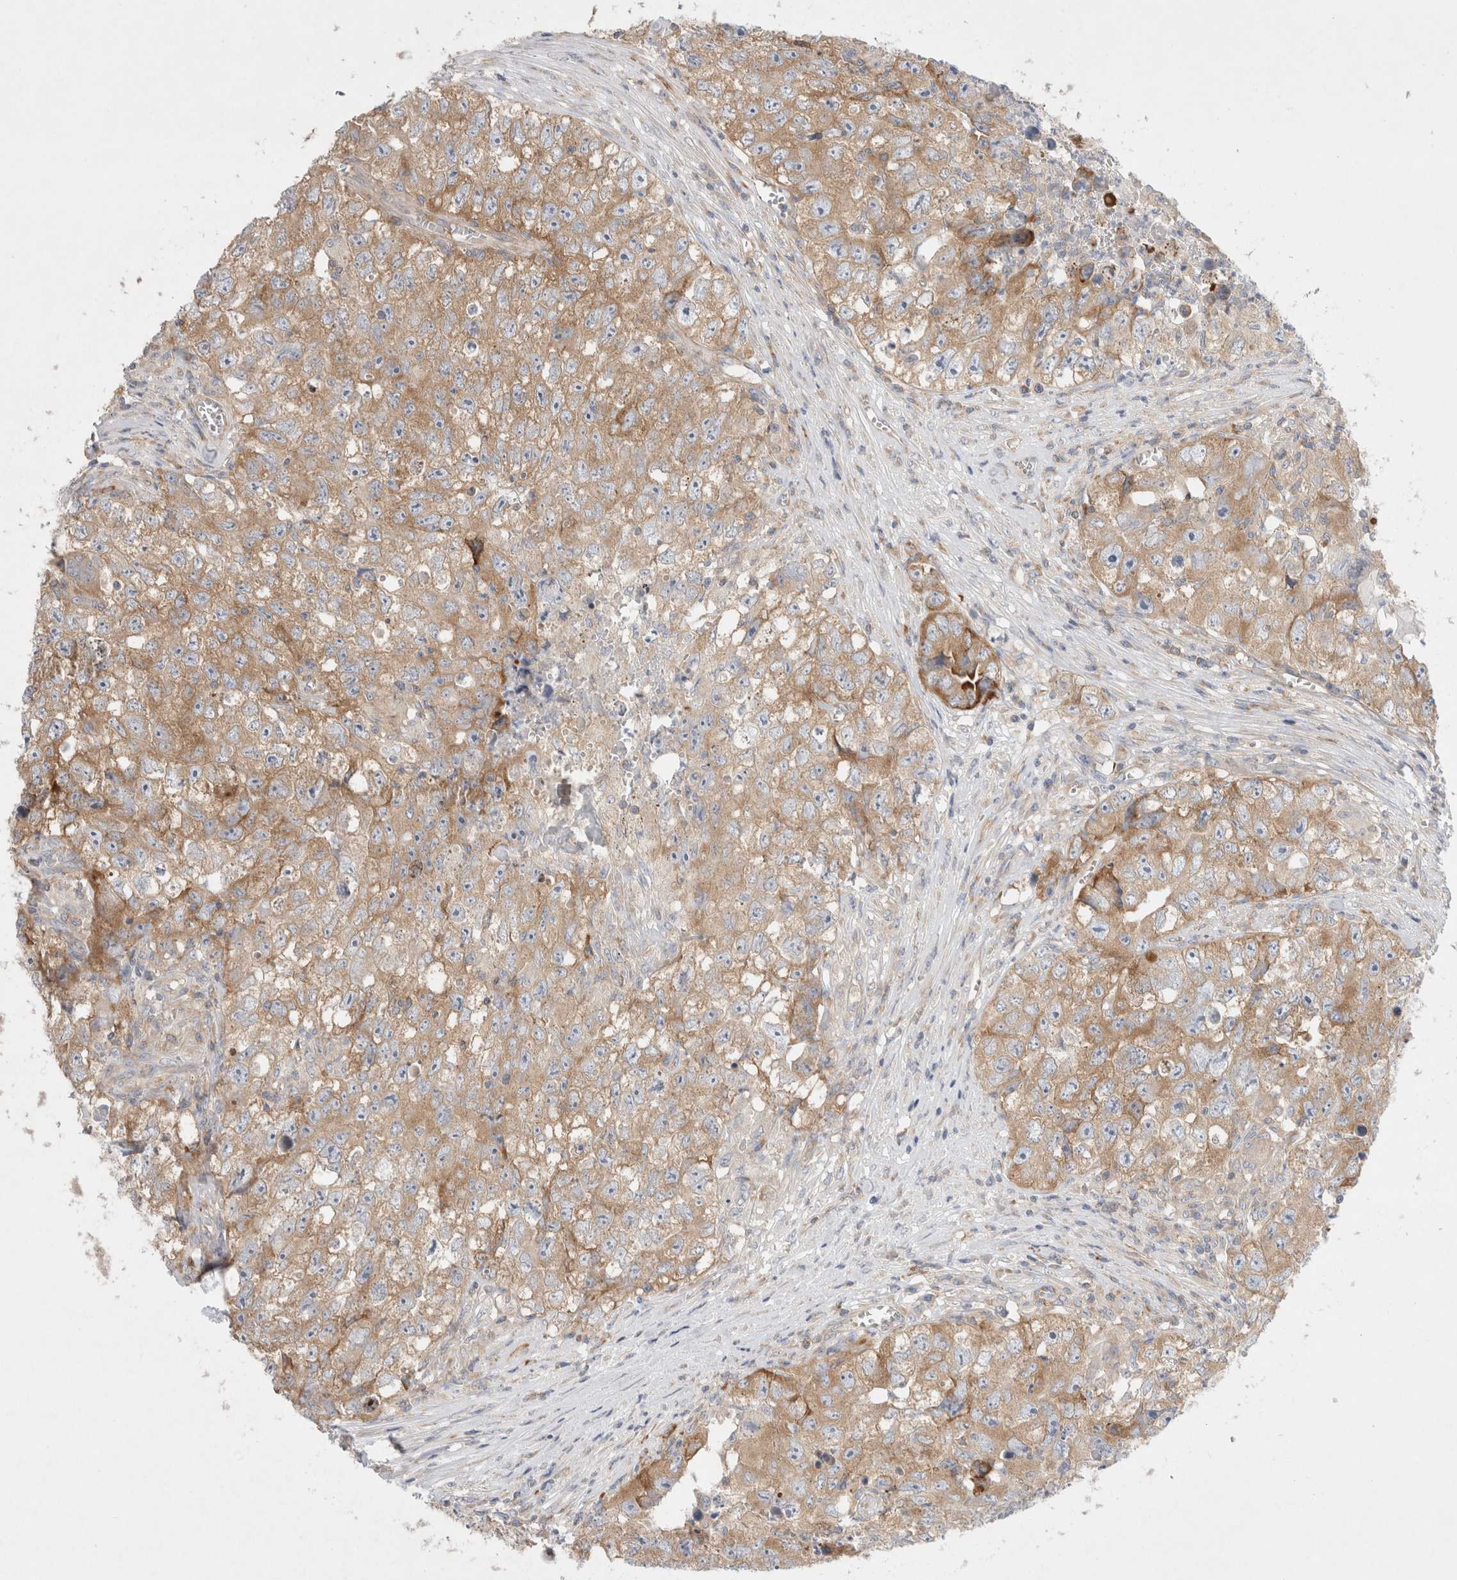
{"staining": {"intensity": "moderate", "quantity": ">75%", "location": "cytoplasmic/membranous"}, "tissue": "testis cancer", "cell_type": "Tumor cells", "image_type": "cancer", "snomed": [{"axis": "morphology", "description": "Seminoma, NOS"}, {"axis": "morphology", "description": "Carcinoma, Embryonal, NOS"}, {"axis": "topography", "description": "Testis"}], "caption": "Immunohistochemical staining of human seminoma (testis) demonstrates medium levels of moderate cytoplasmic/membranous protein staining in approximately >75% of tumor cells.", "gene": "ZNF23", "patient": {"sex": "male", "age": 43}}